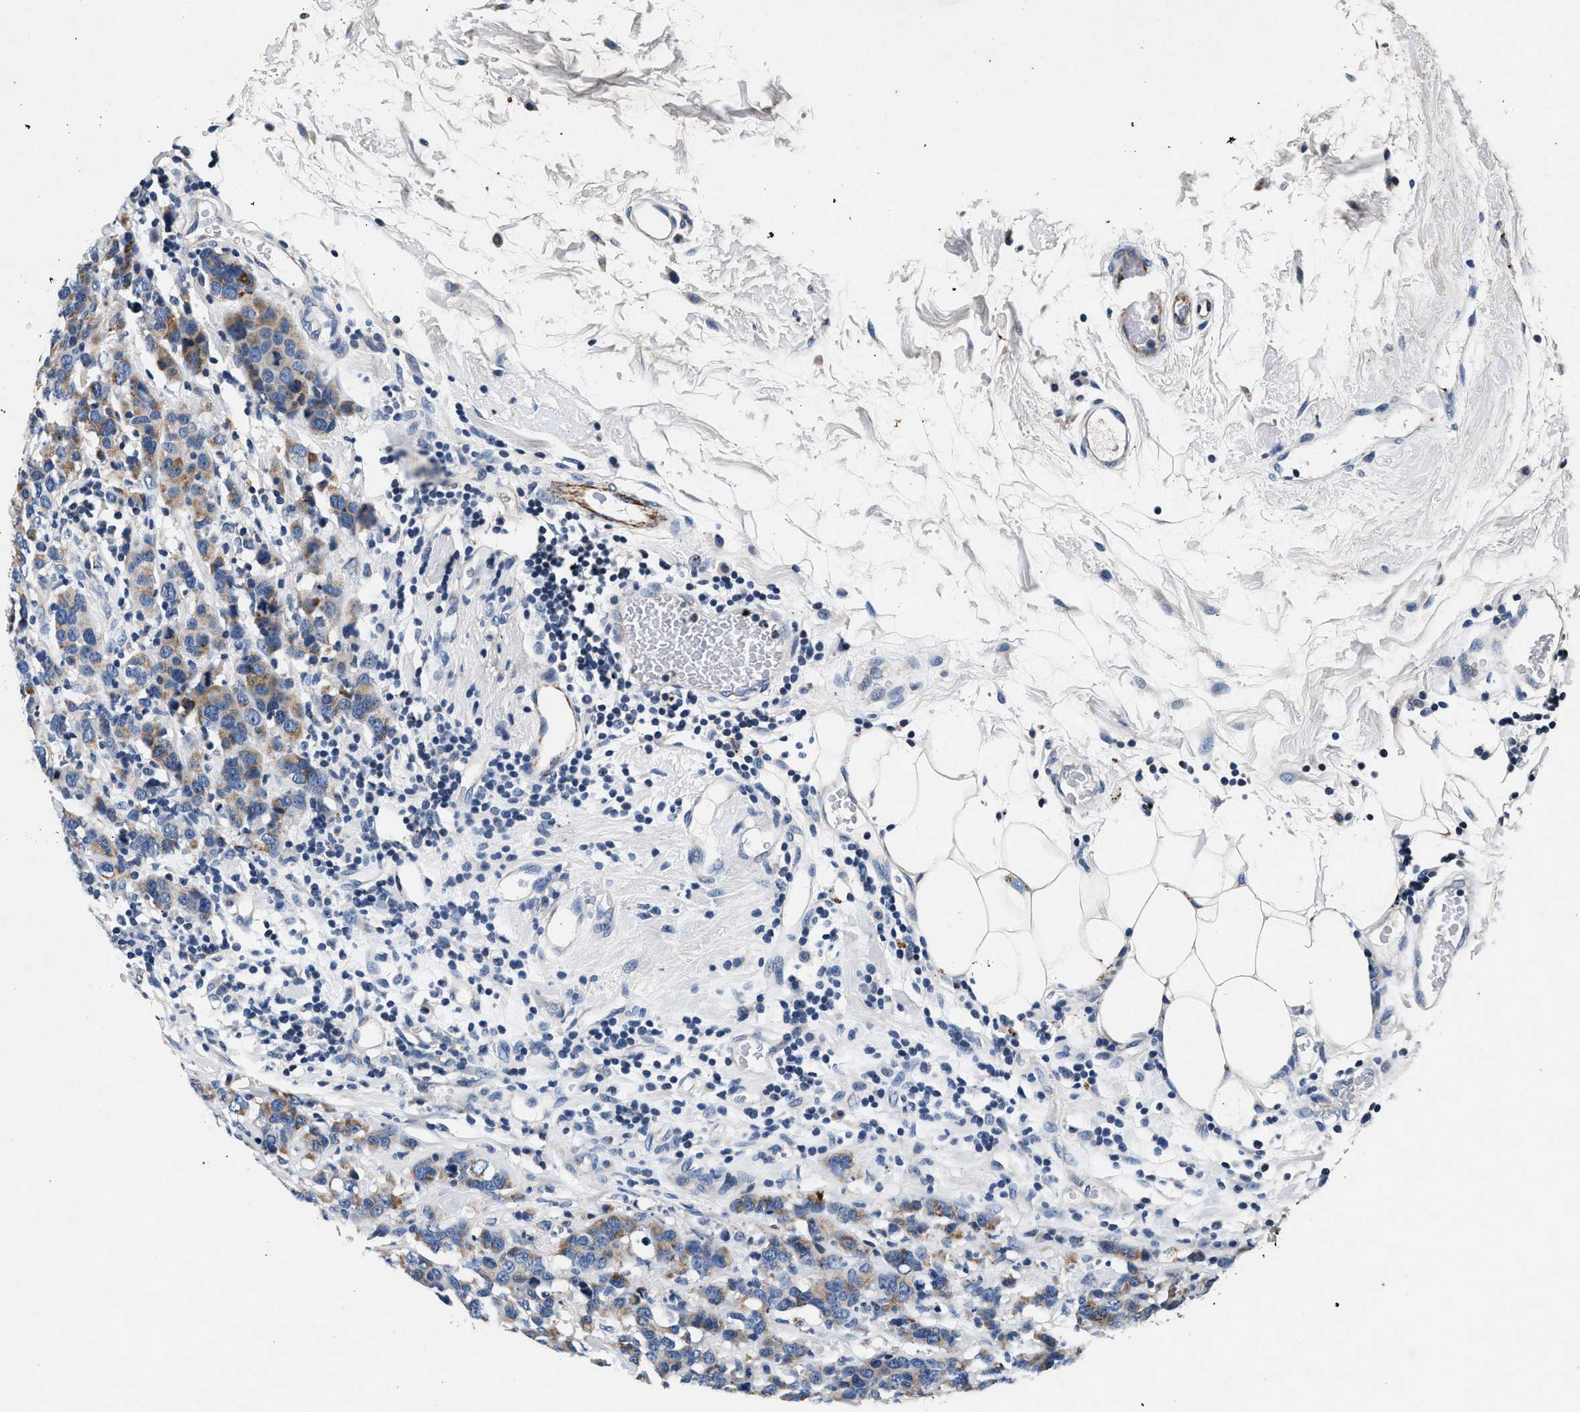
{"staining": {"intensity": "weak", "quantity": ">75%", "location": "cytoplasmic/membranous"}, "tissue": "breast cancer", "cell_type": "Tumor cells", "image_type": "cancer", "snomed": [{"axis": "morphology", "description": "Lobular carcinoma"}, {"axis": "topography", "description": "Breast"}], "caption": "Protein staining by immunohistochemistry (IHC) demonstrates weak cytoplasmic/membranous staining in about >75% of tumor cells in breast cancer (lobular carcinoma). Using DAB (3,3'-diaminobenzidine) (brown) and hematoxylin (blue) stains, captured at high magnification using brightfield microscopy.", "gene": "PKD2L1", "patient": {"sex": "female", "age": 59}}